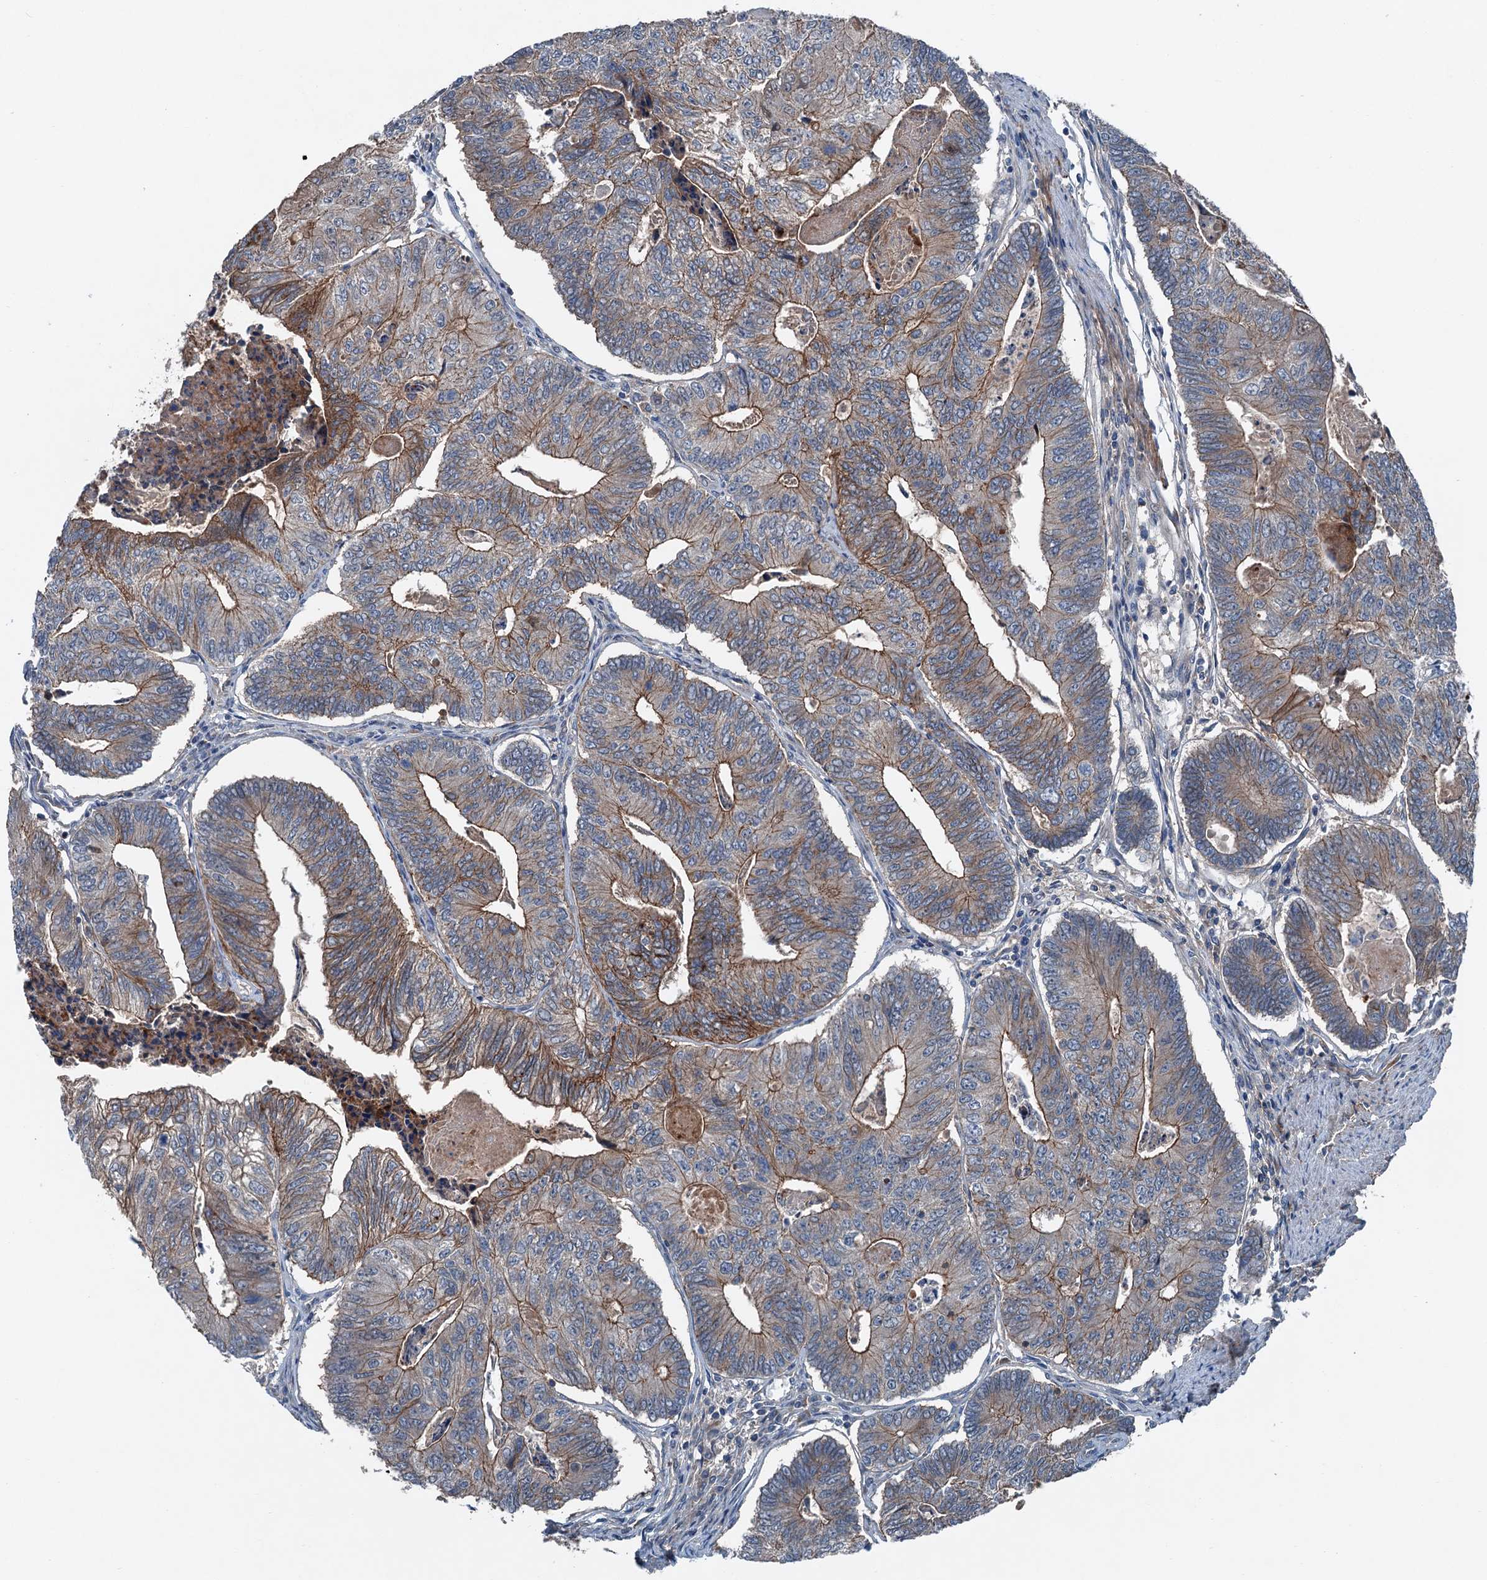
{"staining": {"intensity": "moderate", "quantity": ">75%", "location": "cytoplasmic/membranous"}, "tissue": "colorectal cancer", "cell_type": "Tumor cells", "image_type": "cancer", "snomed": [{"axis": "morphology", "description": "Adenocarcinoma, NOS"}, {"axis": "topography", "description": "Colon"}], "caption": "This is a histology image of immunohistochemistry staining of colorectal adenocarcinoma, which shows moderate staining in the cytoplasmic/membranous of tumor cells.", "gene": "SLC2A10", "patient": {"sex": "female", "age": 67}}